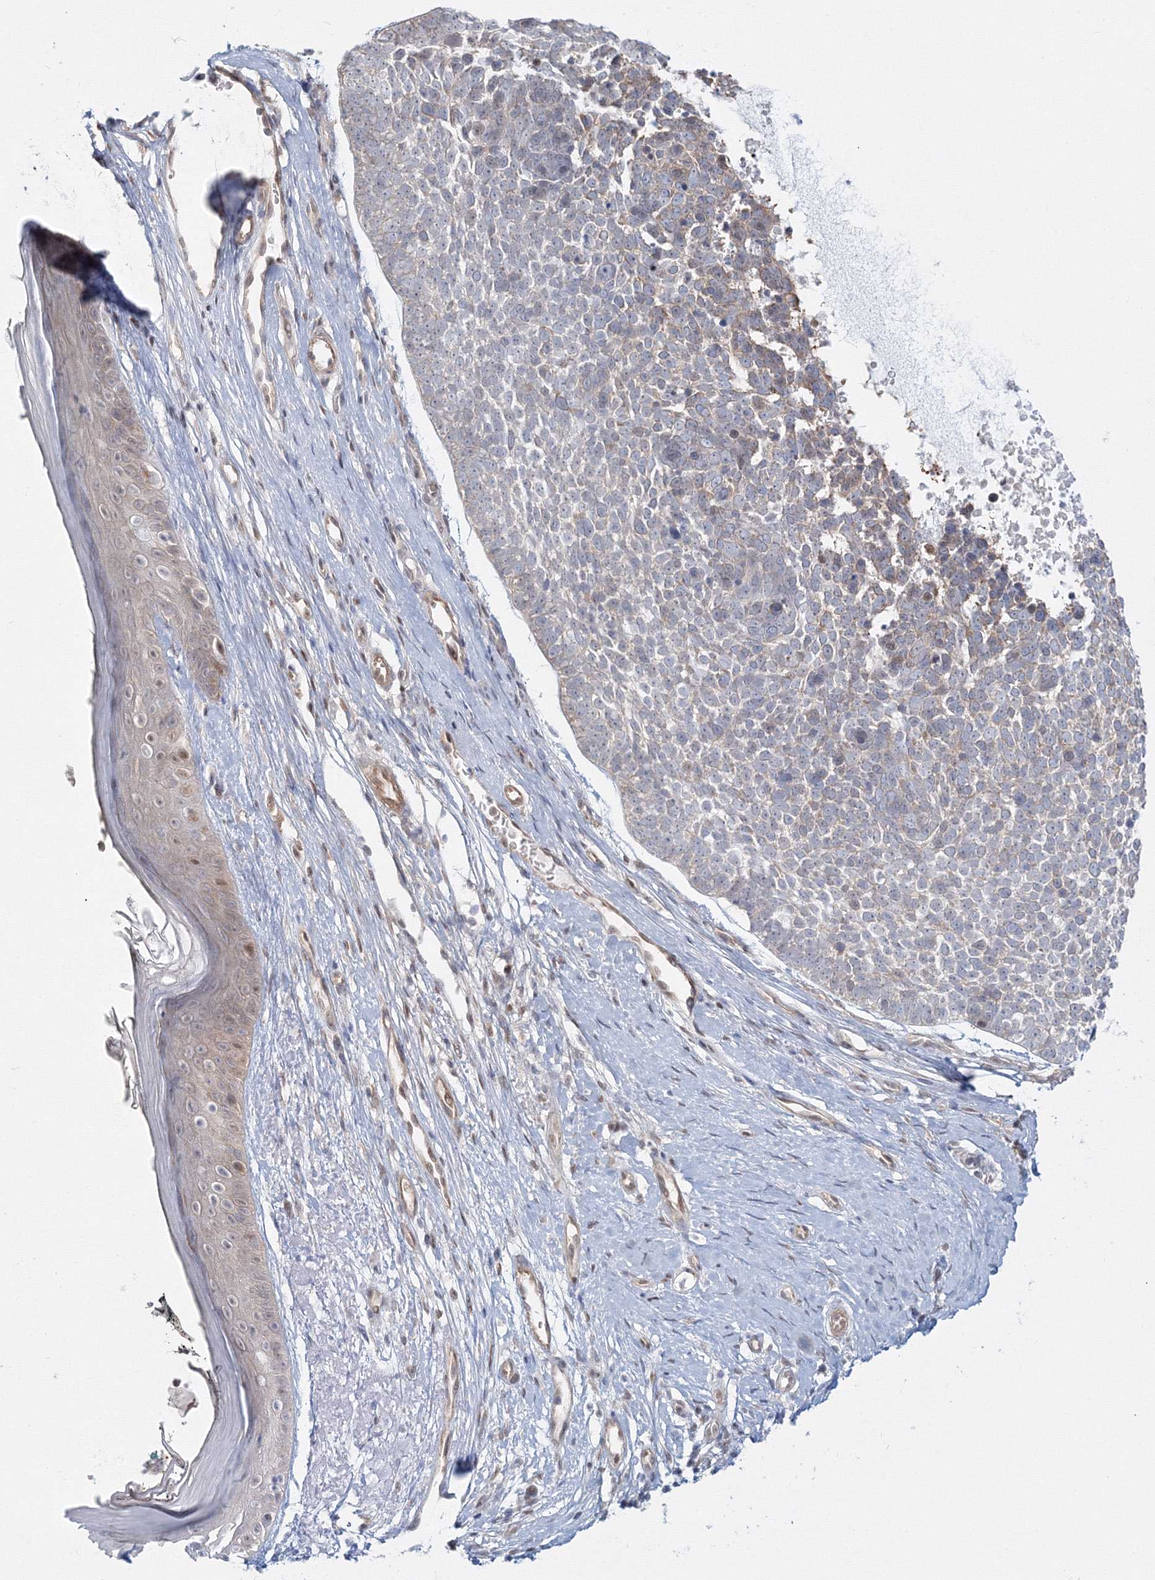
{"staining": {"intensity": "weak", "quantity": "<25%", "location": "cytoplasmic/membranous"}, "tissue": "skin cancer", "cell_type": "Tumor cells", "image_type": "cancer", "snomed": [{"axis": "morphology", "description": "Basal cell carcinoma"}, {"axis": "topography", "description": "Skin"}], "caption": "This micrograph is of skin cancer (basal cell carcinoma) stained with immunohistochemistry (IHC) to label a protein in brown with the nuclei are counter-stained blue. There is no expression in tumor cells.", "gene": "ARHGAP21", "patient": {"sex": "female", "age": 81}}